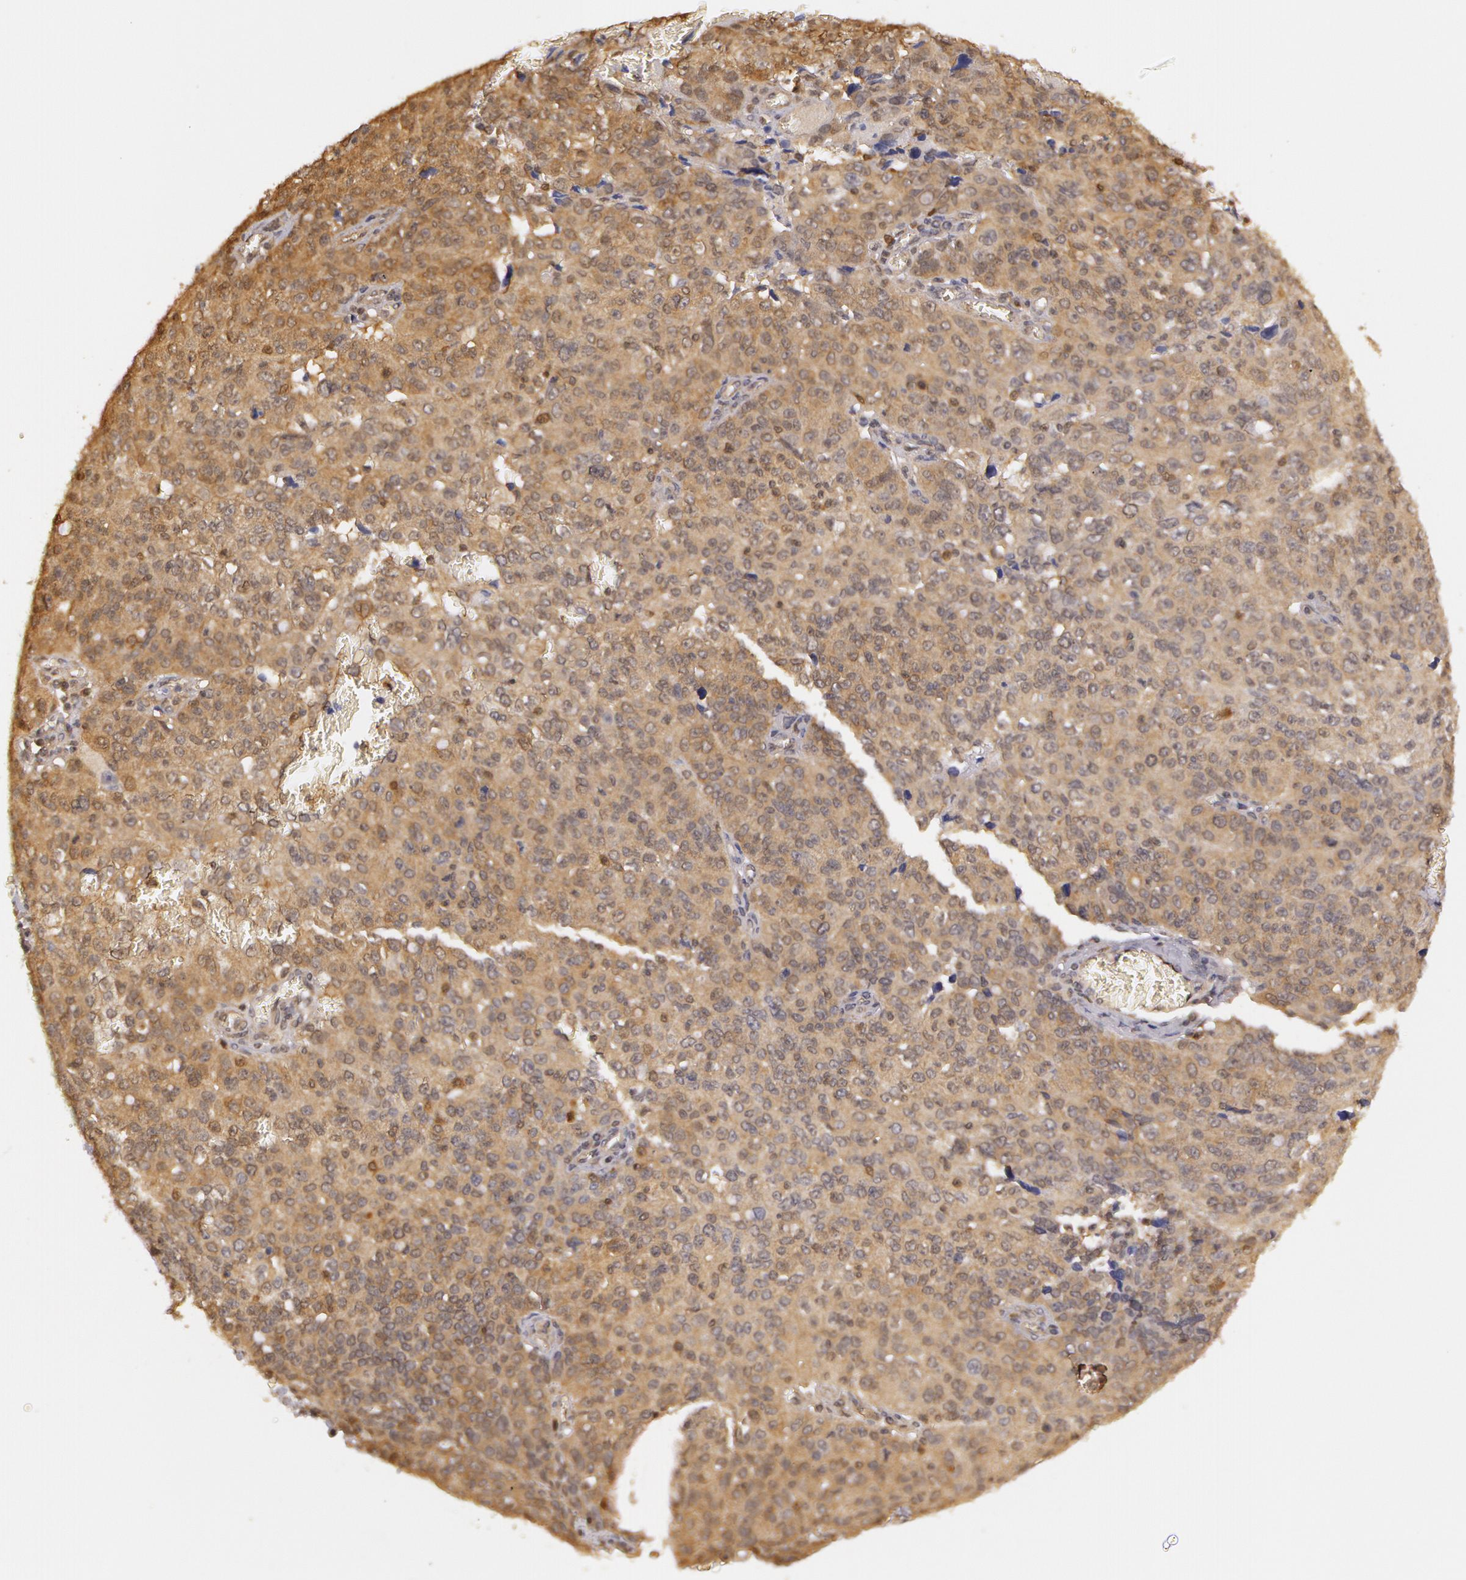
{"staining": {"intensity": "weak", "quantity": ">75%", "location": "cytoplasmic/membranous"}, "tissue": "ovarian cancer", "cell_type": "Tumor cells", "image_type": "cancer", "snomed": [{"axis": "morphology", "description": "Carcinoma, endometroid"}, {"axis": "topography", "description": "Ovary"}], "caption": "Immunohistochemical staining of ovarian endometroid carcinoma reveals low levels of weak cytoplasmic/membranous expression in about >75% of tumor cells. (DAB (3,3'-diaminobenzidine) IHC with brightfield microscopy, high magnification).", "gene": "AHSA1", "patient": {"sex": "female", "age": 75}}